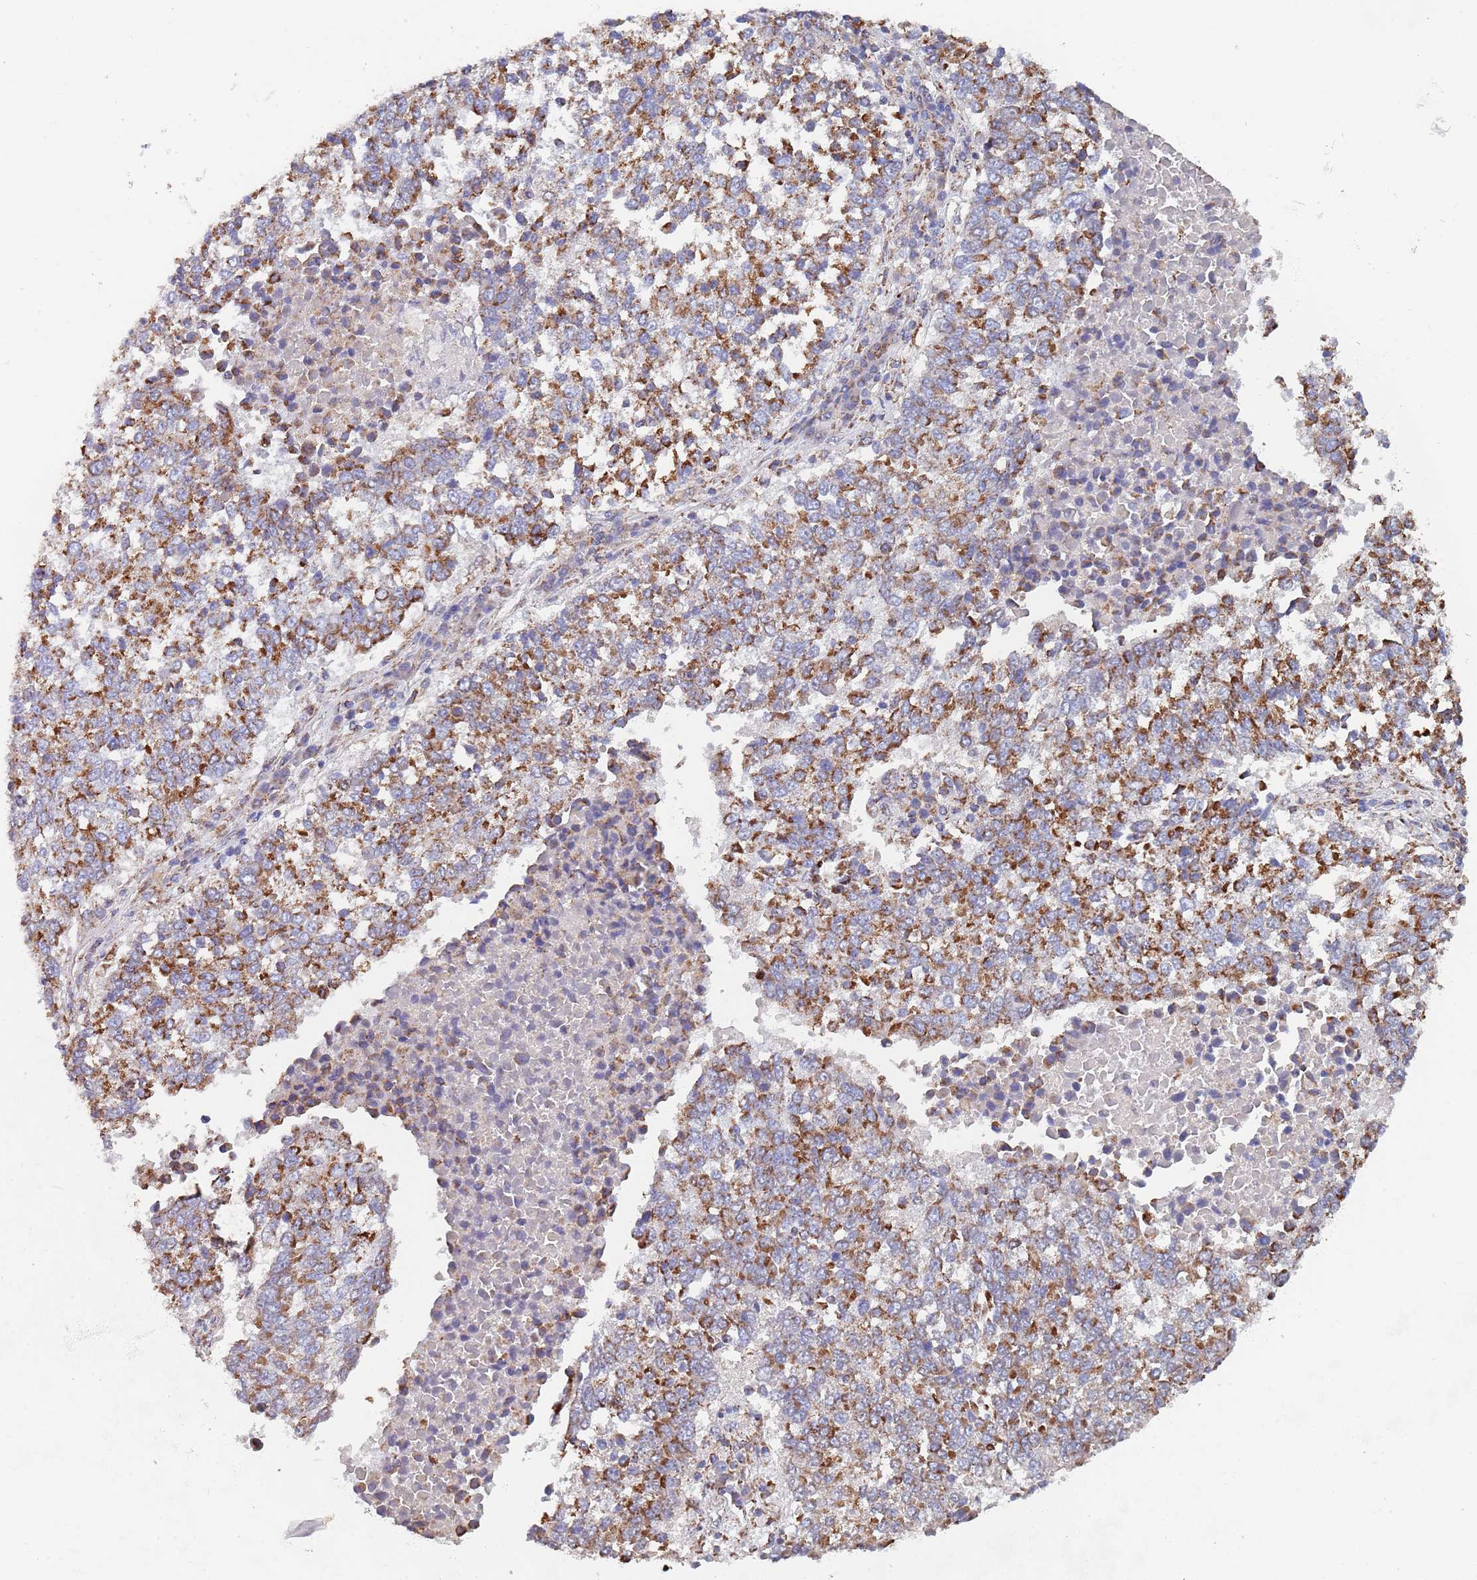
{"staining": {"intensity": "strong", "quantity": ">75%", "location": "cytoplasmic/membranous"}, "tissue": "lung cancer", "cell_type": "Tumor cells", "image_type": "cancer", "snomed": [{"axis": "morphology", "description": "Squamous cell carcinoma, NOS"}, {"axis": "topography", "description": "Lung"}], "caption": "An immunohistochemistry micrograph of tumor tissue is shown. Protein staining in brown highlights strong cytoplasmic/membranous positivity in lung squamous cell carcinoma within tumor cells.", "gene": "PGP", "patient": {"sex": "male", "age": 73}}